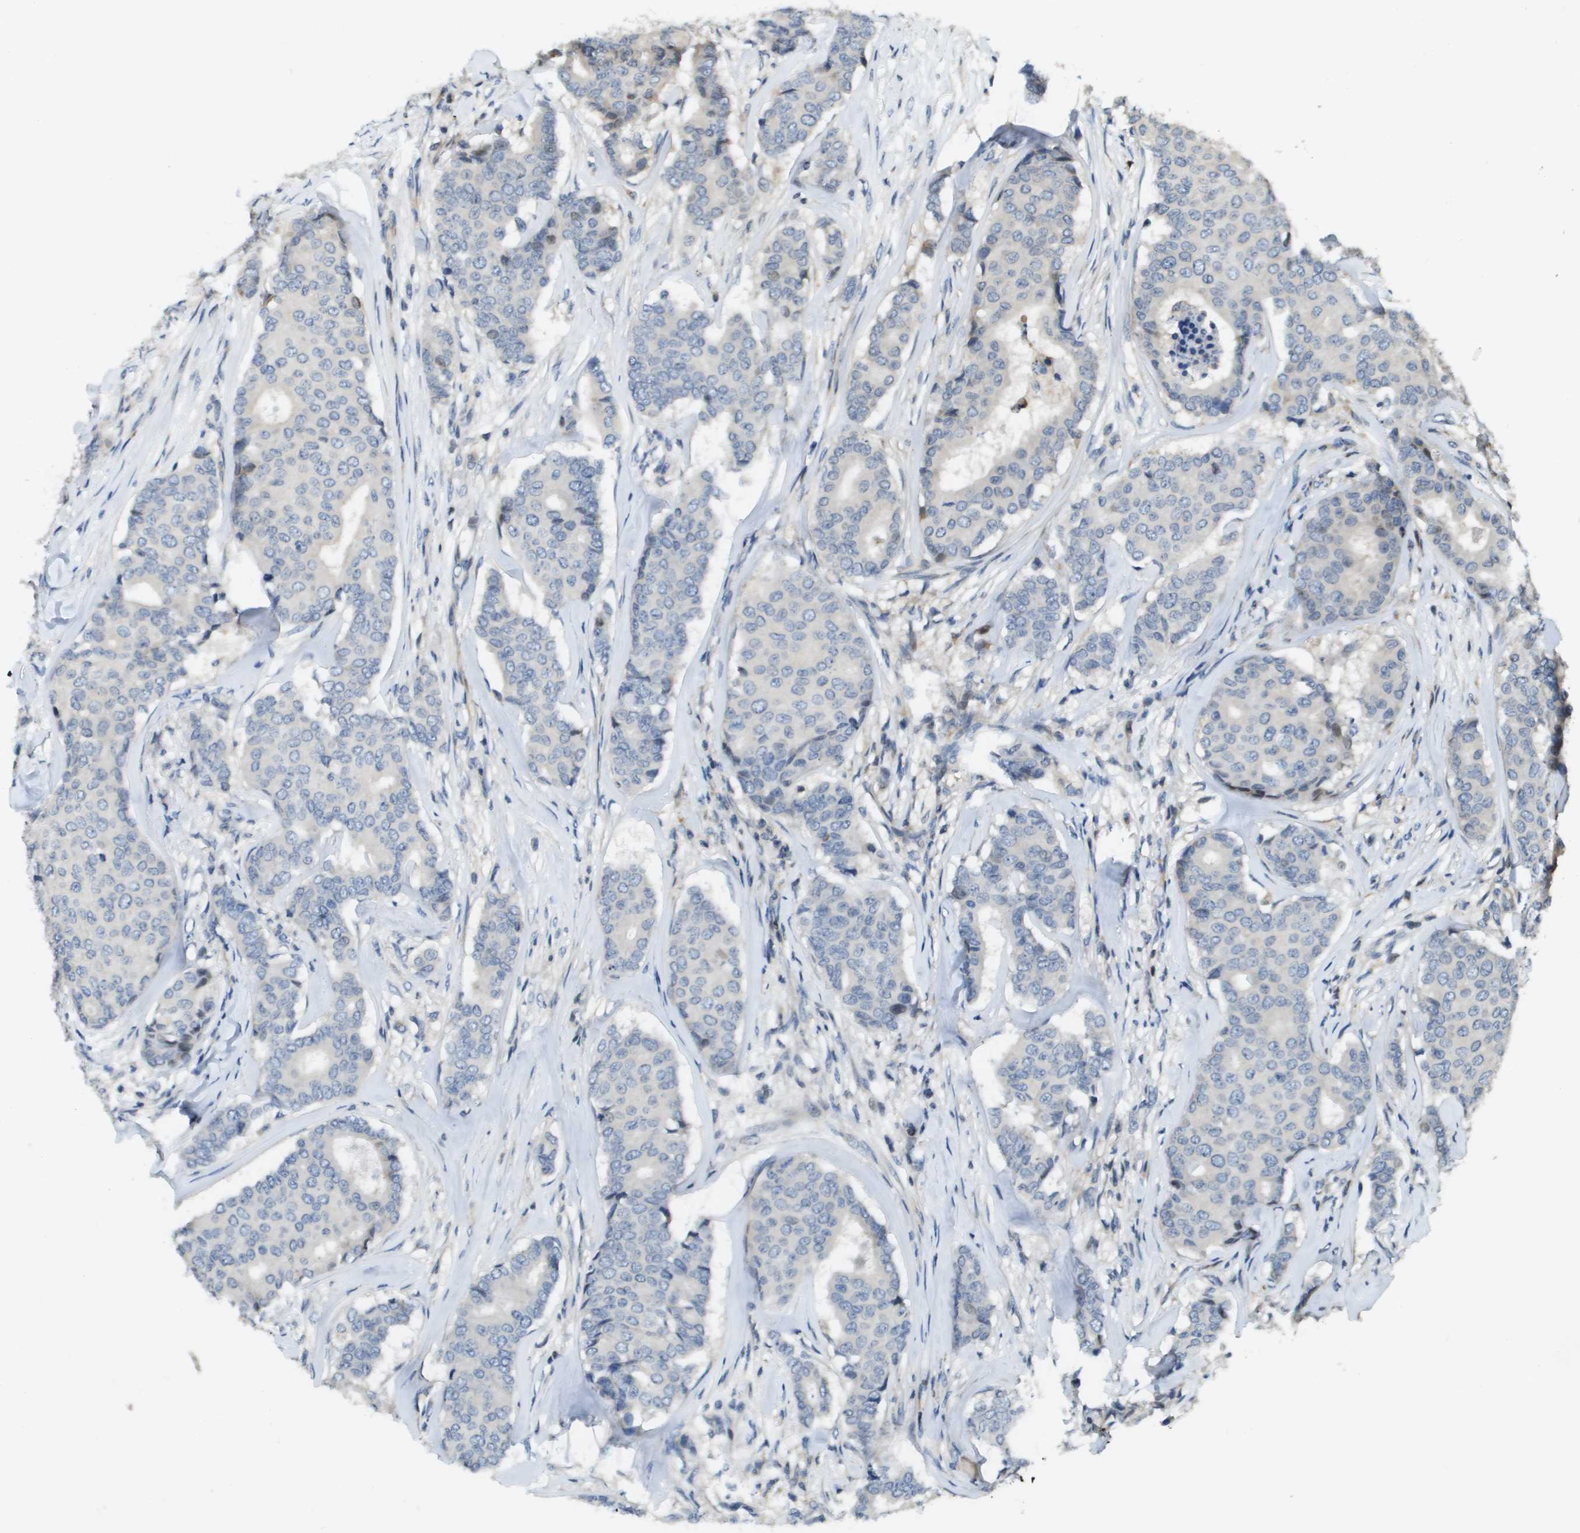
{"staining": {"intensity": "negative", "quantity": "none", "location": "none"}, "tissue": "breast cancer", "cell_type": "Tumor cells", "image_type": "cancer", "snomed": [{"axis": "morphology", "description": "Duct carcinoma"}, {"axis": "topography", "description": "Breast"}], "caption": "Breast intraductal carcinoma was stained to show a protein in brown. There is no significant staining in tumor cells.", "gene": "SCN4B", "patient": {"sex": "female", "age": 75}}